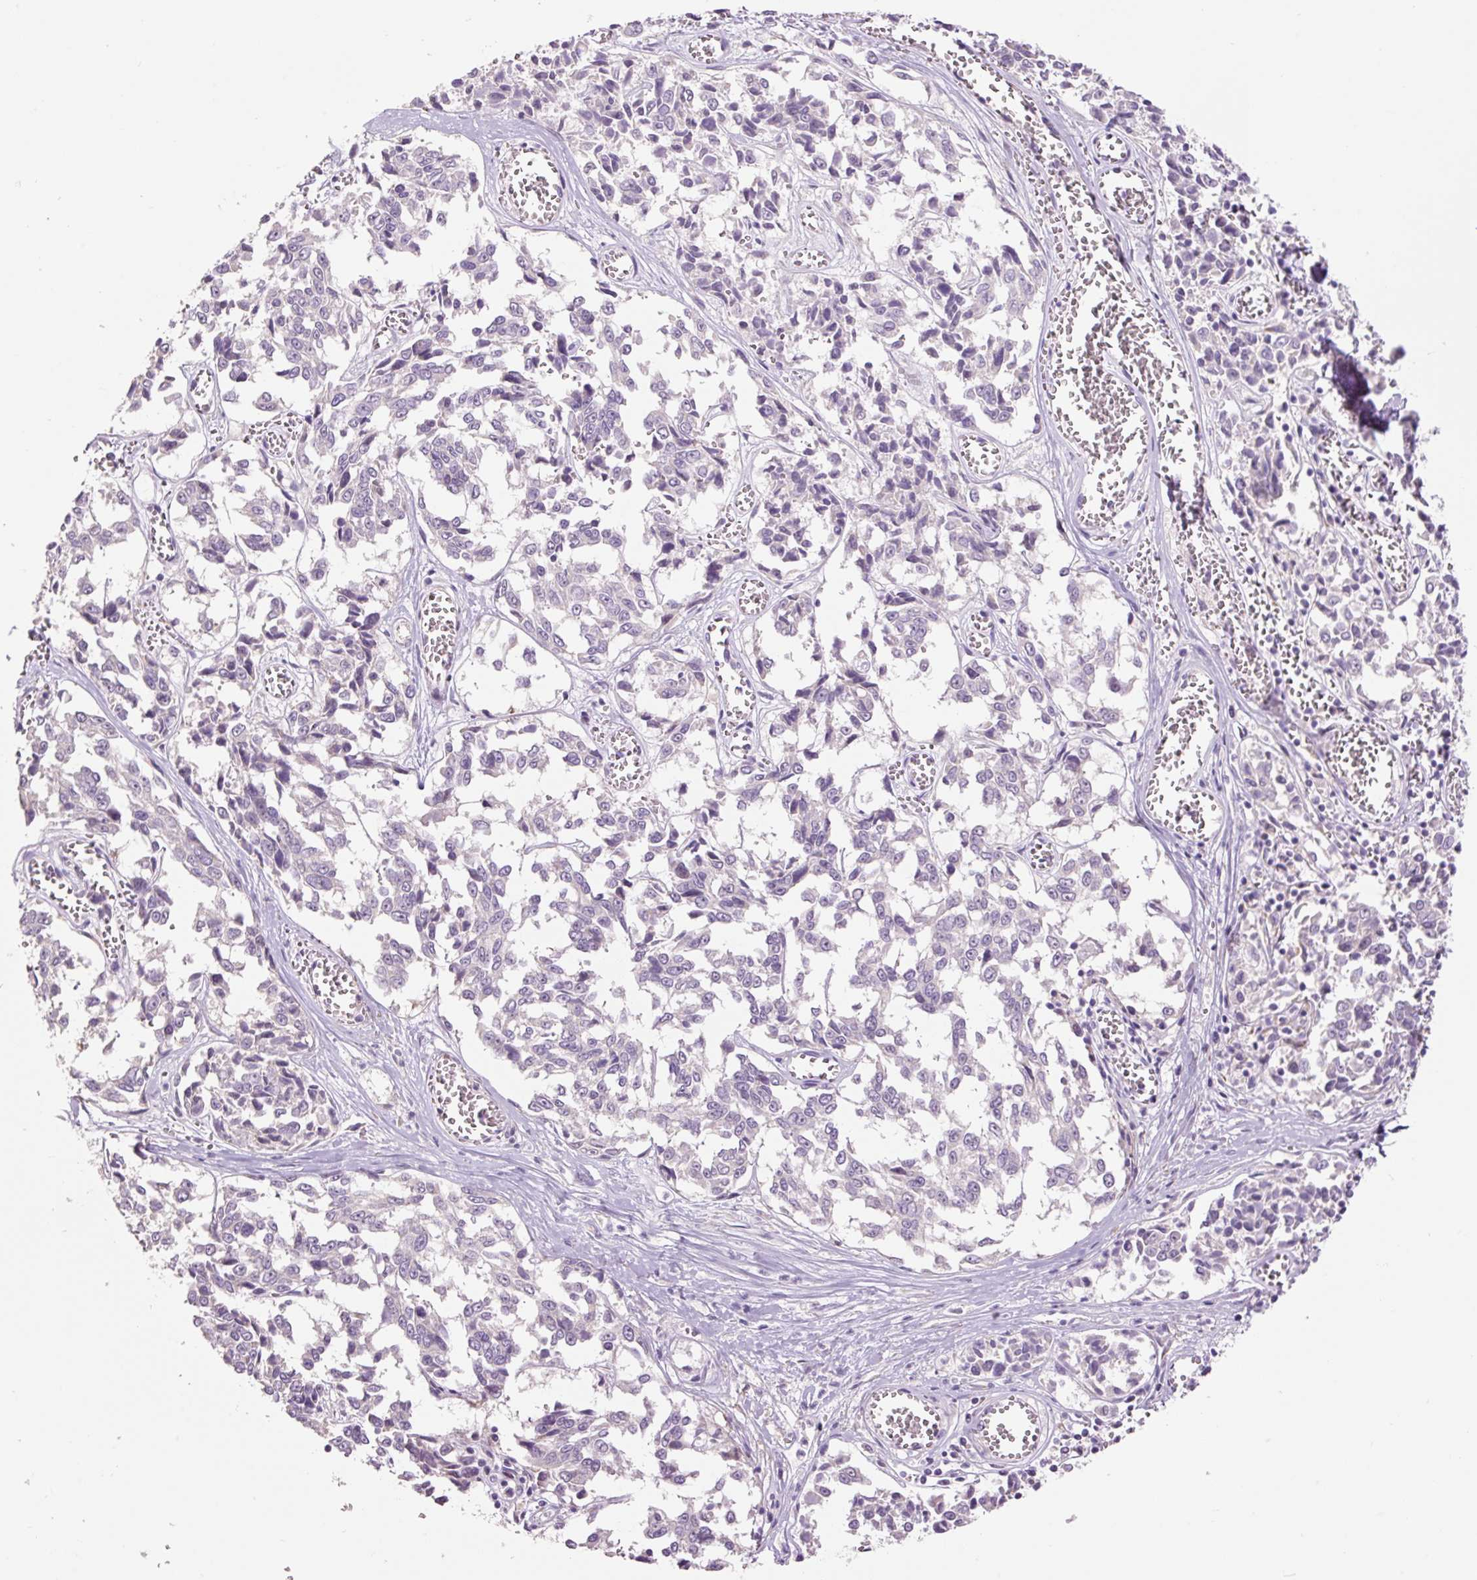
{"staining": {"intensity": "negative", "quantity": "none", "location": "none"}, "tissue": "melanoma", "cell_type": "Tumor cells", "image_type": "cancer", "snomed": [{"axis": "morphology", "description": "Malignant melanoma, NOS"}, {"axis": "topography", "description": "Skin"}], "caption": "Immunohistochemical staining of human melanoma shows no significant staining in tumor cells.", "gene": "HAX1", "patient": {"sex": "female", "age": 64}}